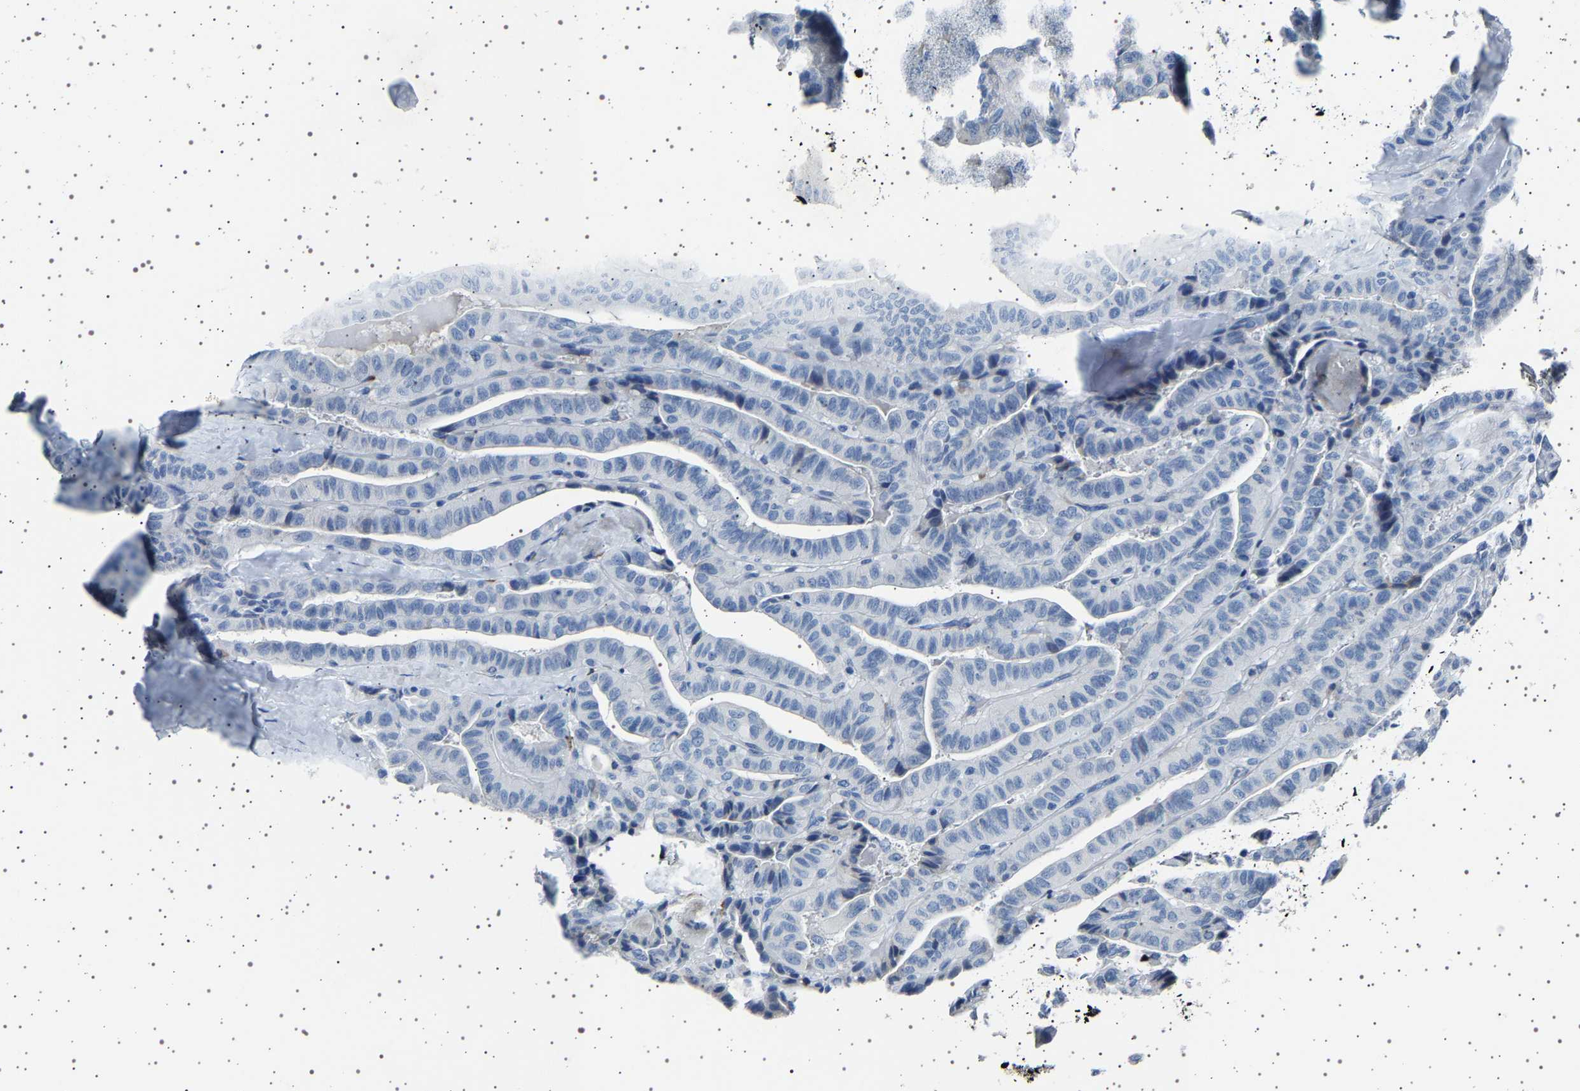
{"staining": {"intensity": "negative", "quantity": "none", "location": "none"}, "tissue": "thyroid cancer", "cell_type": "Tumor cells", "image_type": "cancer", "snomed": [{"axis": "morphology", "description": "Papillary adenocarcinoma, NOS"}, {"axis": "topography", "description": "Thyroid gland"}], "caption": "Tumor cells are negative for protein expression in human papillary adenocarcinoma (thyroid).", "gene": "FTCD", "patient": {"sex": "male", "age": 77}}